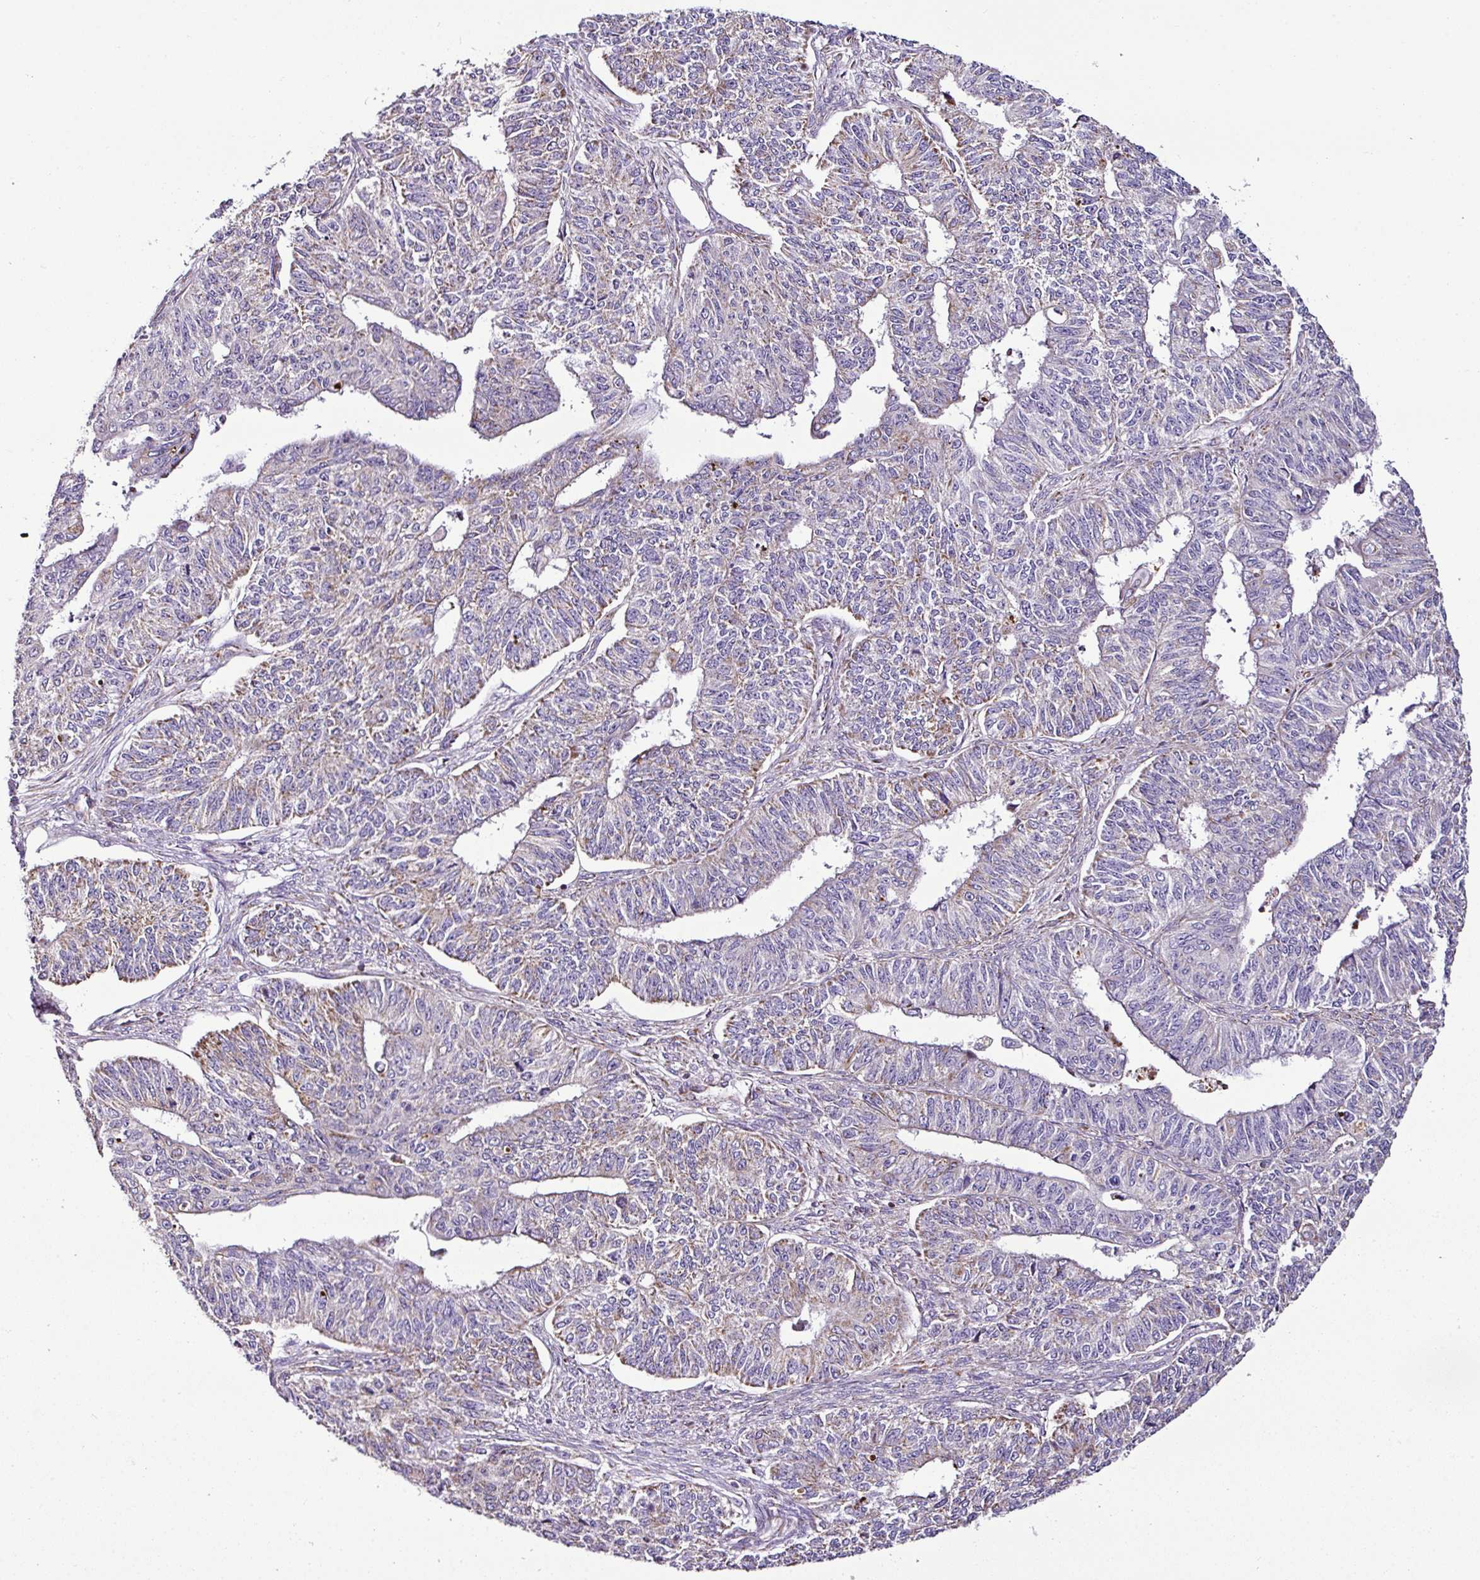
{"staining": {"intensity": "weak", "quantity": "25%-75%", "location": "cytoplasmic/membranous"}, "tissue": "endometrial cancer", "cell_type": "Tumor cells", "image_type": "cancer", "snomed": [{"axis": "morphology", "description": "Adenocarcinoma, NOS"}, {"axis": "topography", "description": "Endometrium"}], "caption": "Immunohistochemistry staining of endometrial adenocarcinoma, which displays low levels of weak cytoplasmic/membranous expression in about 25%-75% of tumor cells indicating weak cytoplasmic/membranous protein expression. The staining was performed using DAB (3,3'-diaminobenzidine) (brown) for protein detection and nuclei were counterstained in hematoxylin (blue).", "gene": "DPAGT1", "patient": {"sex": "female", "age": 32}}